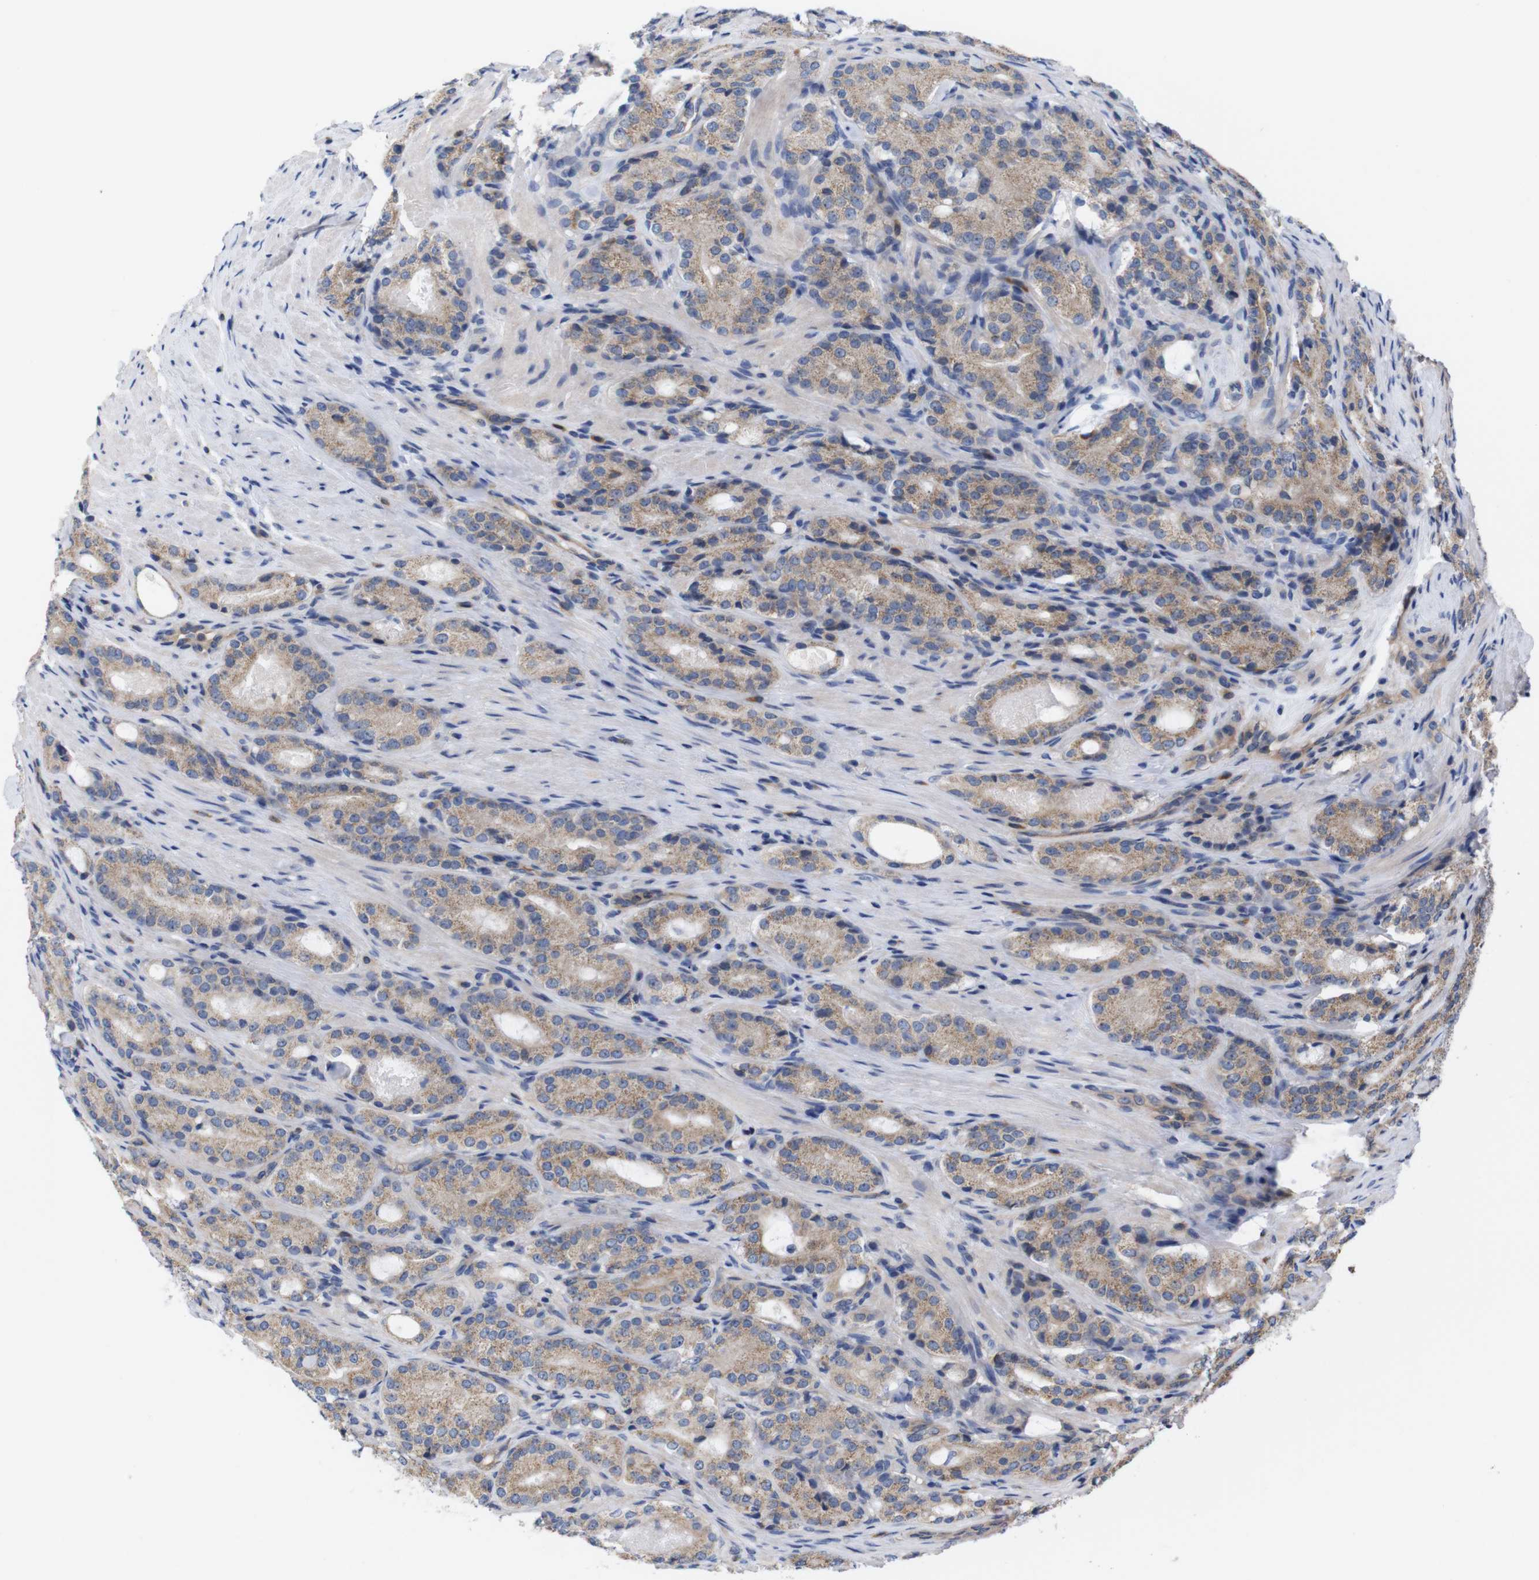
{"staining": {"intensity": "weak", "quantity": ">75%", "location": "cytoplasmic/membranous"}, "tissue": "prostate cancer", "cell_type": "Tumor cells", "image_type": "cancer", "snomed": [{"axis": "morphology", "description": "Adenocarcinoma, High grade"}, {"axis": "topography", "description": "Prostate"}], "caption": "Immunohistochemical staining of human prostate cancer exhibits weak cytoplasmic/membranous protein staining in about >75% of tumor cells.", "gene": "USH1C", "patient": {"sex": "male", "age": 72}}